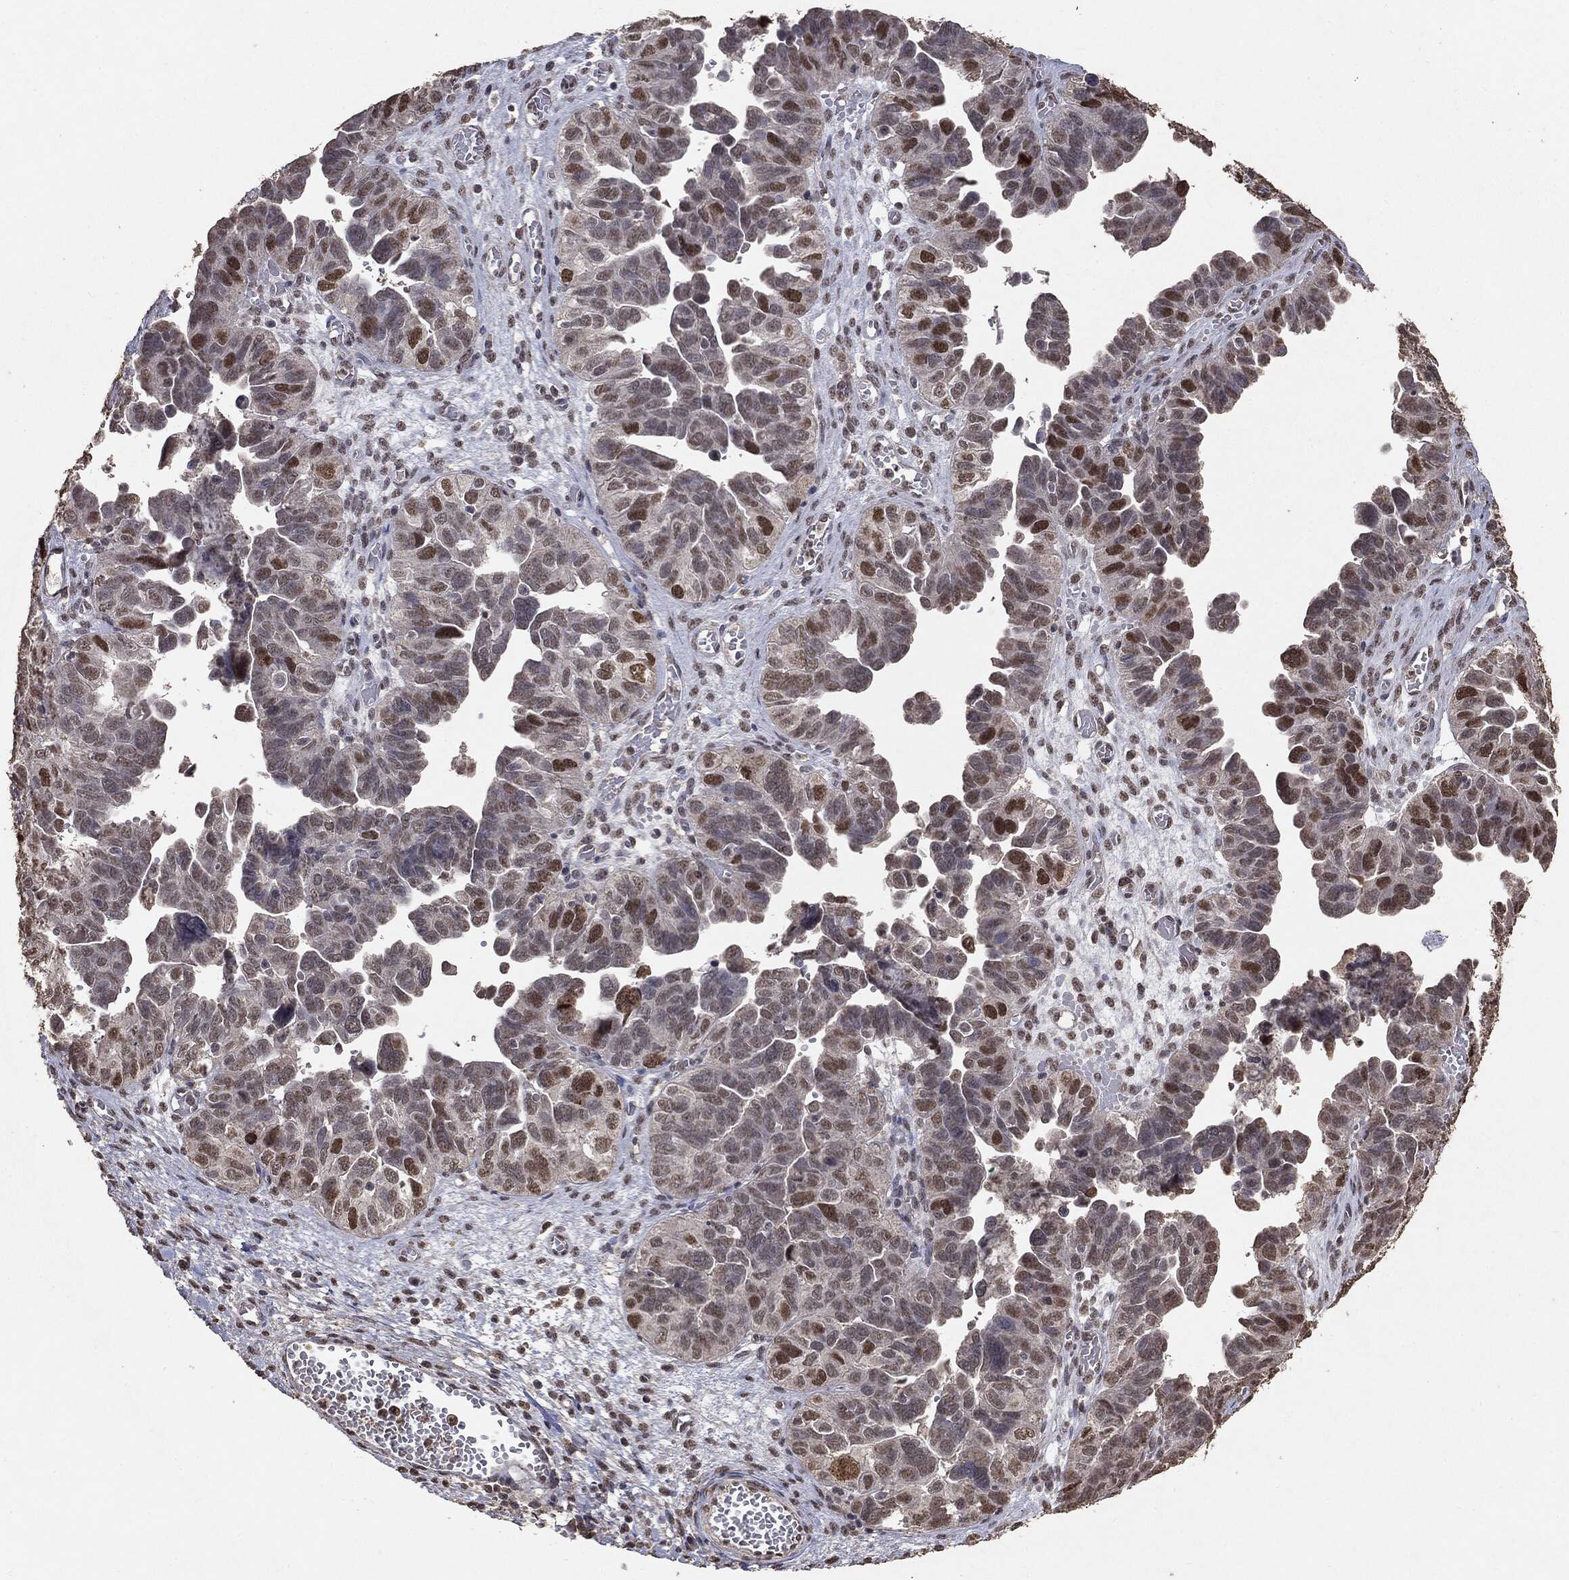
{"staining": {"intensity": "strong", "quantity": "<25%", "location": "nuclear"}, "tissue": "ovarian cancer", "cell_type": "Tumor cells", "image_type": "cancer", "snomed": [{"axis": "morphology", "description": "Cystadenocarcinoma, serous, NOS"}, {"axis": "topography", "description": "Ovary"}], "caption": "This is an image of immunohistochemistry (IHC) staining of ovarian serous cystadenocarcinoma, which shows strong expression in the nuclear of tumor cells.", "gene": "RAD18", "patient": {"sex": "female", "age": 64}}